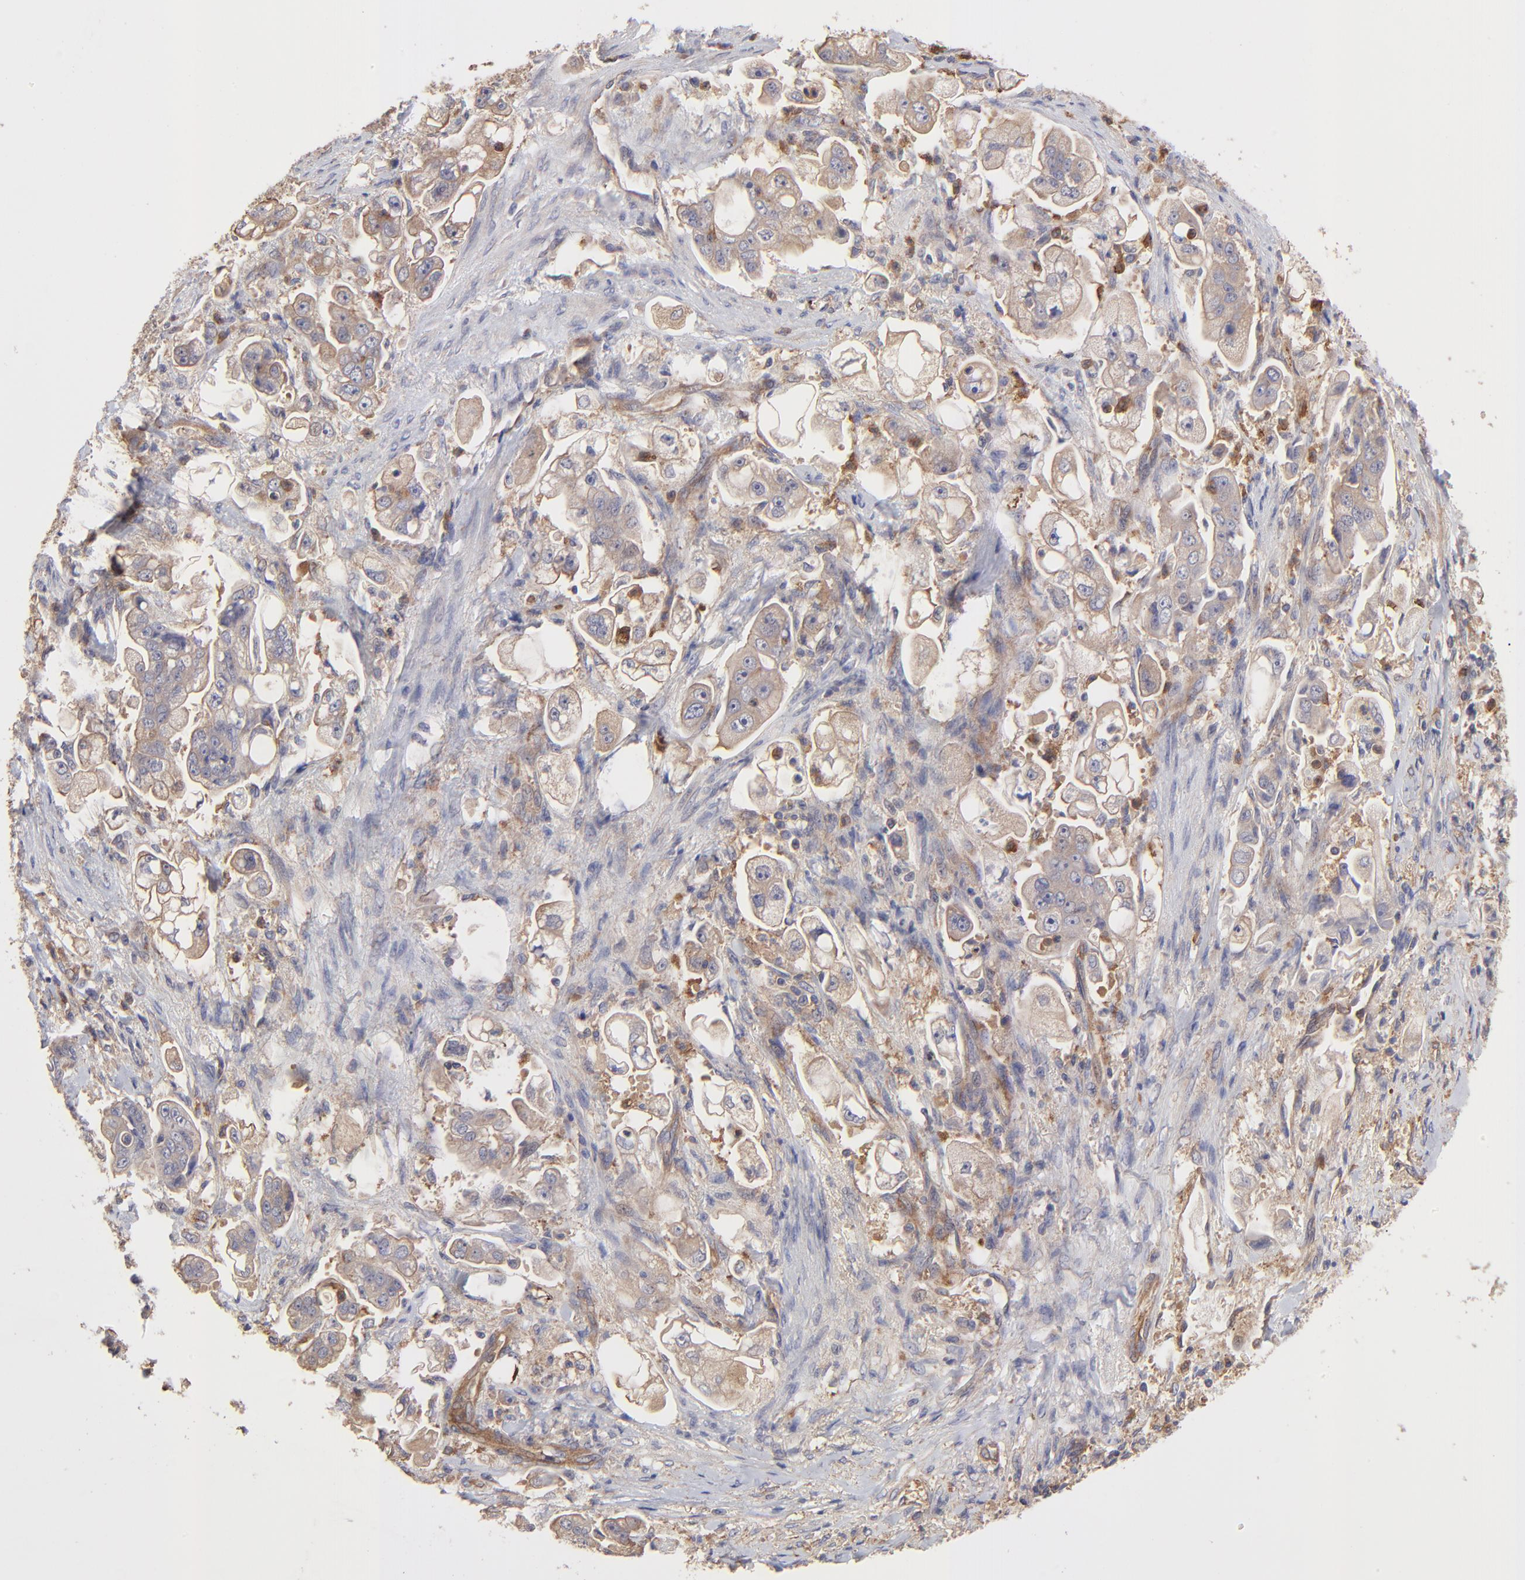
{"staining": {"intensity": "moderate", "quantity": "<25%", "location": "cytoplasmic/membranous"}, "tissue": "stomach cancer", "cell_type": "Tumor cells", "image_type": "cancer", "snomed": [{"axis": "morphology", "description": "Adenocarcinoma, NOS"}, {"axis": "topography", "description": "Stomach"}], "caption": "Tumor cells exhibit low levels of moderate cytoplasmic/membranous staining in about <25% of cells in adenocarcinoma (stomach).", "gene": "ASB7", "patient": {"sex": "male", "age": 62}}